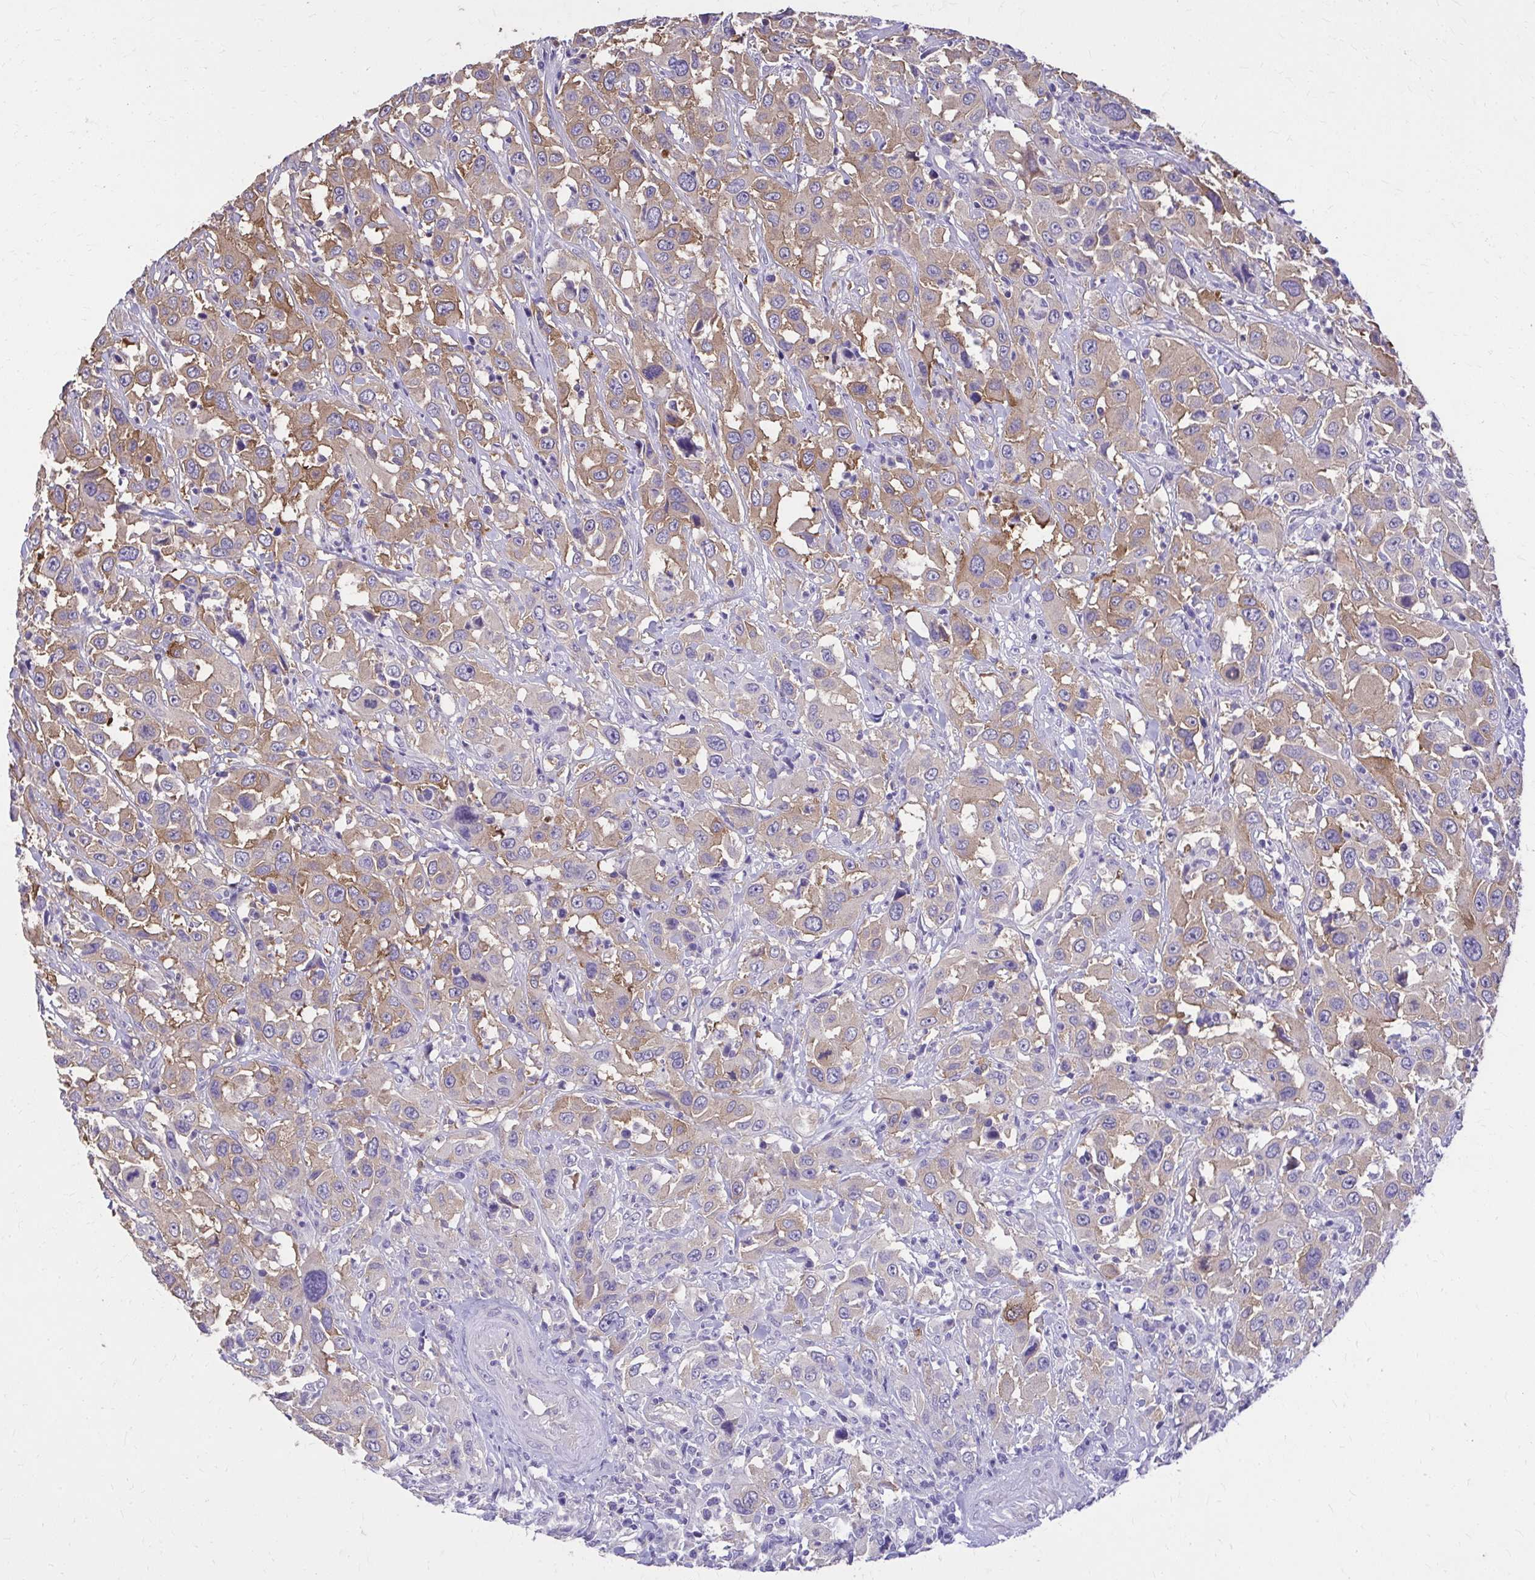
{"staining": {"intensity": "weak", "quantity": "25%-75%", "location": "cytoplasmic/membranous"}, "tissue": "urothelial cancer", "cell_type": "Tumor cells", "image_type": "cancer", "snomed": [{"axis": "morphology", "description": "Urothelial carcinoma, High grade"}, {"axis": "topography", "description": "Urinary bladder"}], "caption": "Urothelial cancer stained with a protein marker demonstrates weak staining in tumor cells.", "gene": "EPB41L1", "patient": {"sex": "male", "age": 61}}